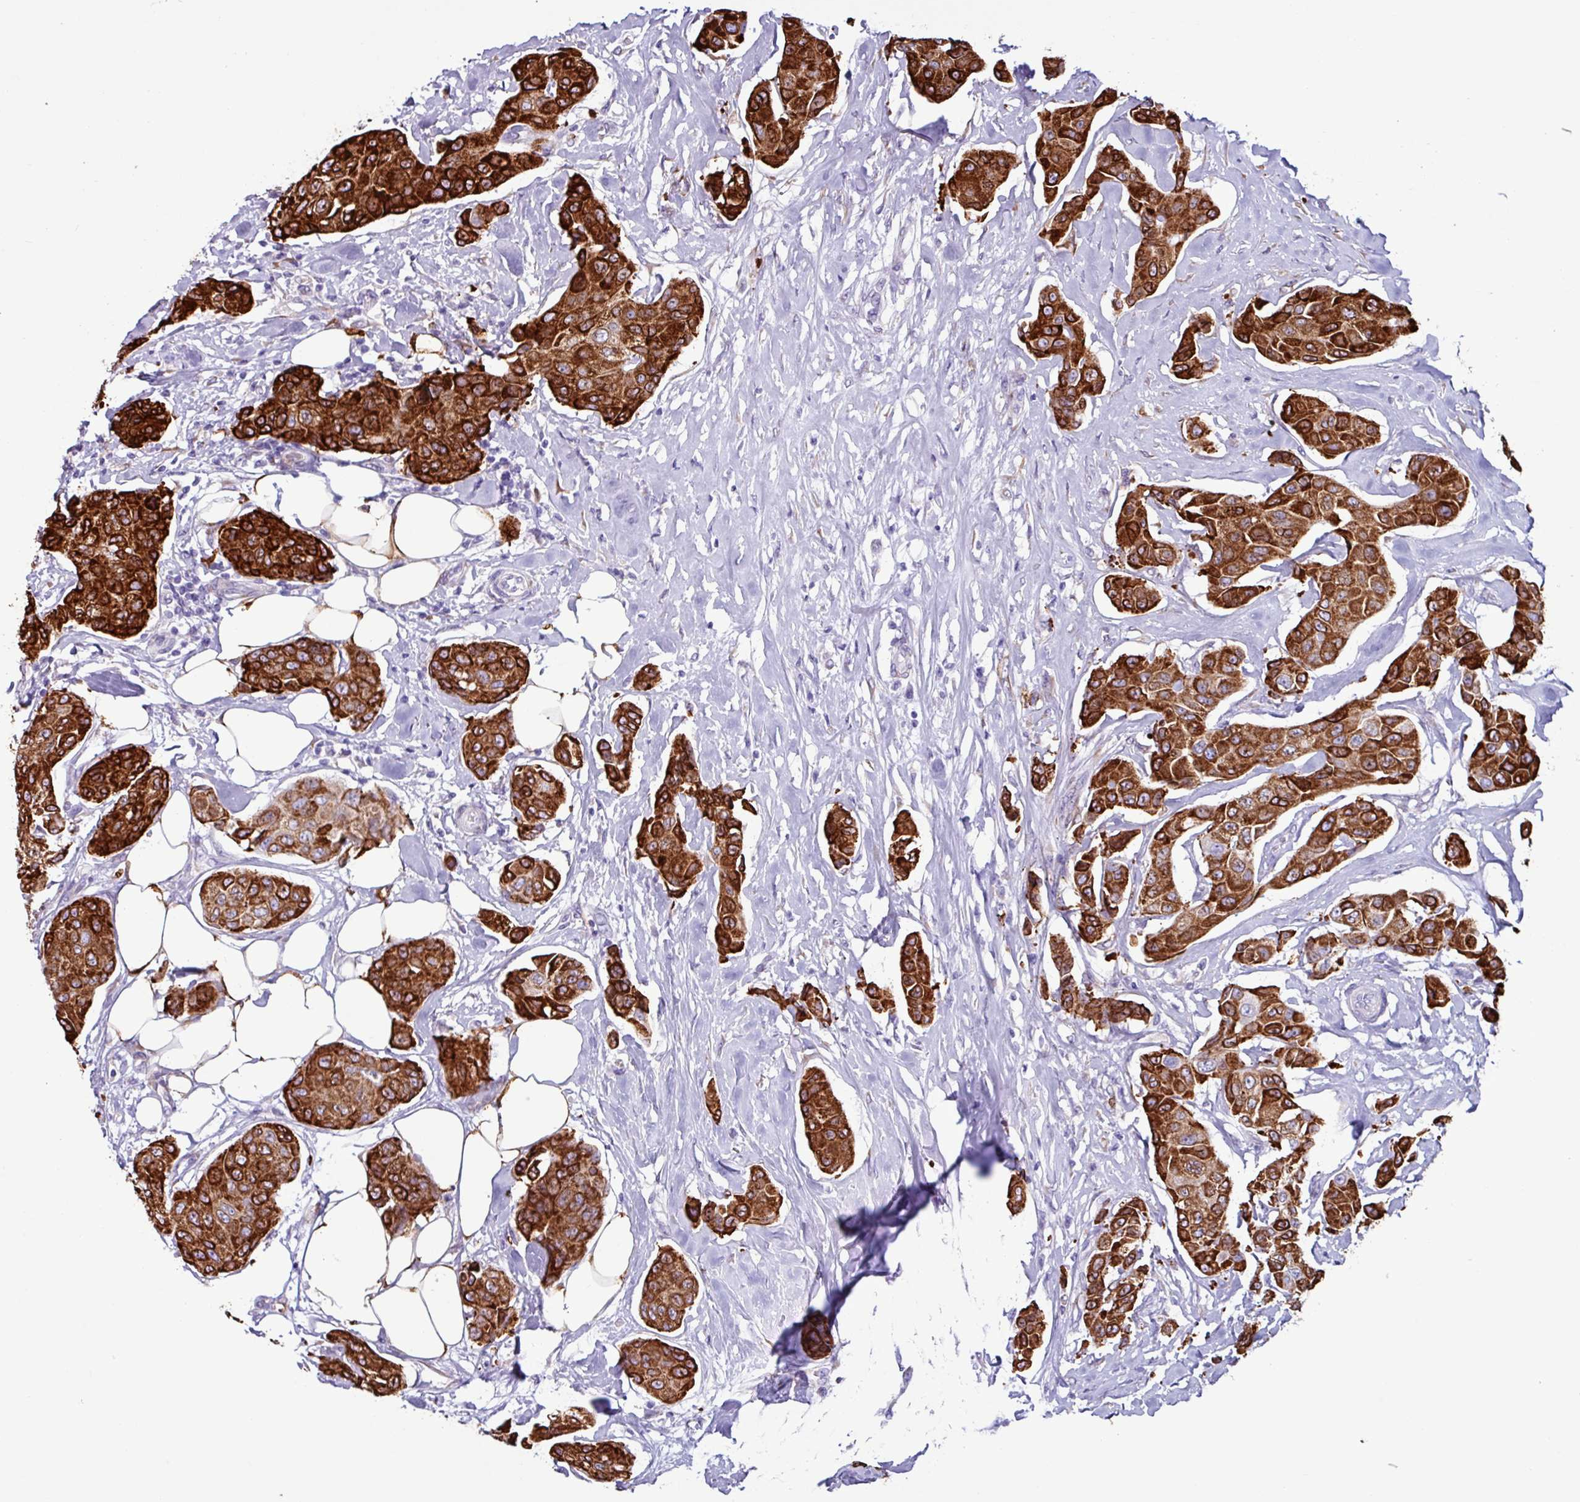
{"staining": {"intensity": "strong", "quantity": ">75%", "location": "cytoplasmic/membranous"}, "tissue": "breast cancer", "cell_type": "Tumor cells", "image_type": "cancer", "snomed": [{"axis": "morphology", "description": "Duct carcinoma"}, {"axis": "topography", "description": "Breast"}, {"axis": "topography", "description": "Lymph node"}], "caption": "A photomicrograph of breast cancer (invasive ductal carcinoma) stained for a protein exhibits strong cytoplasmic/membranous brown staining in tumor cells.", "gene": "PPP1R35", "patient": {"sex": "female", "age": 80}}